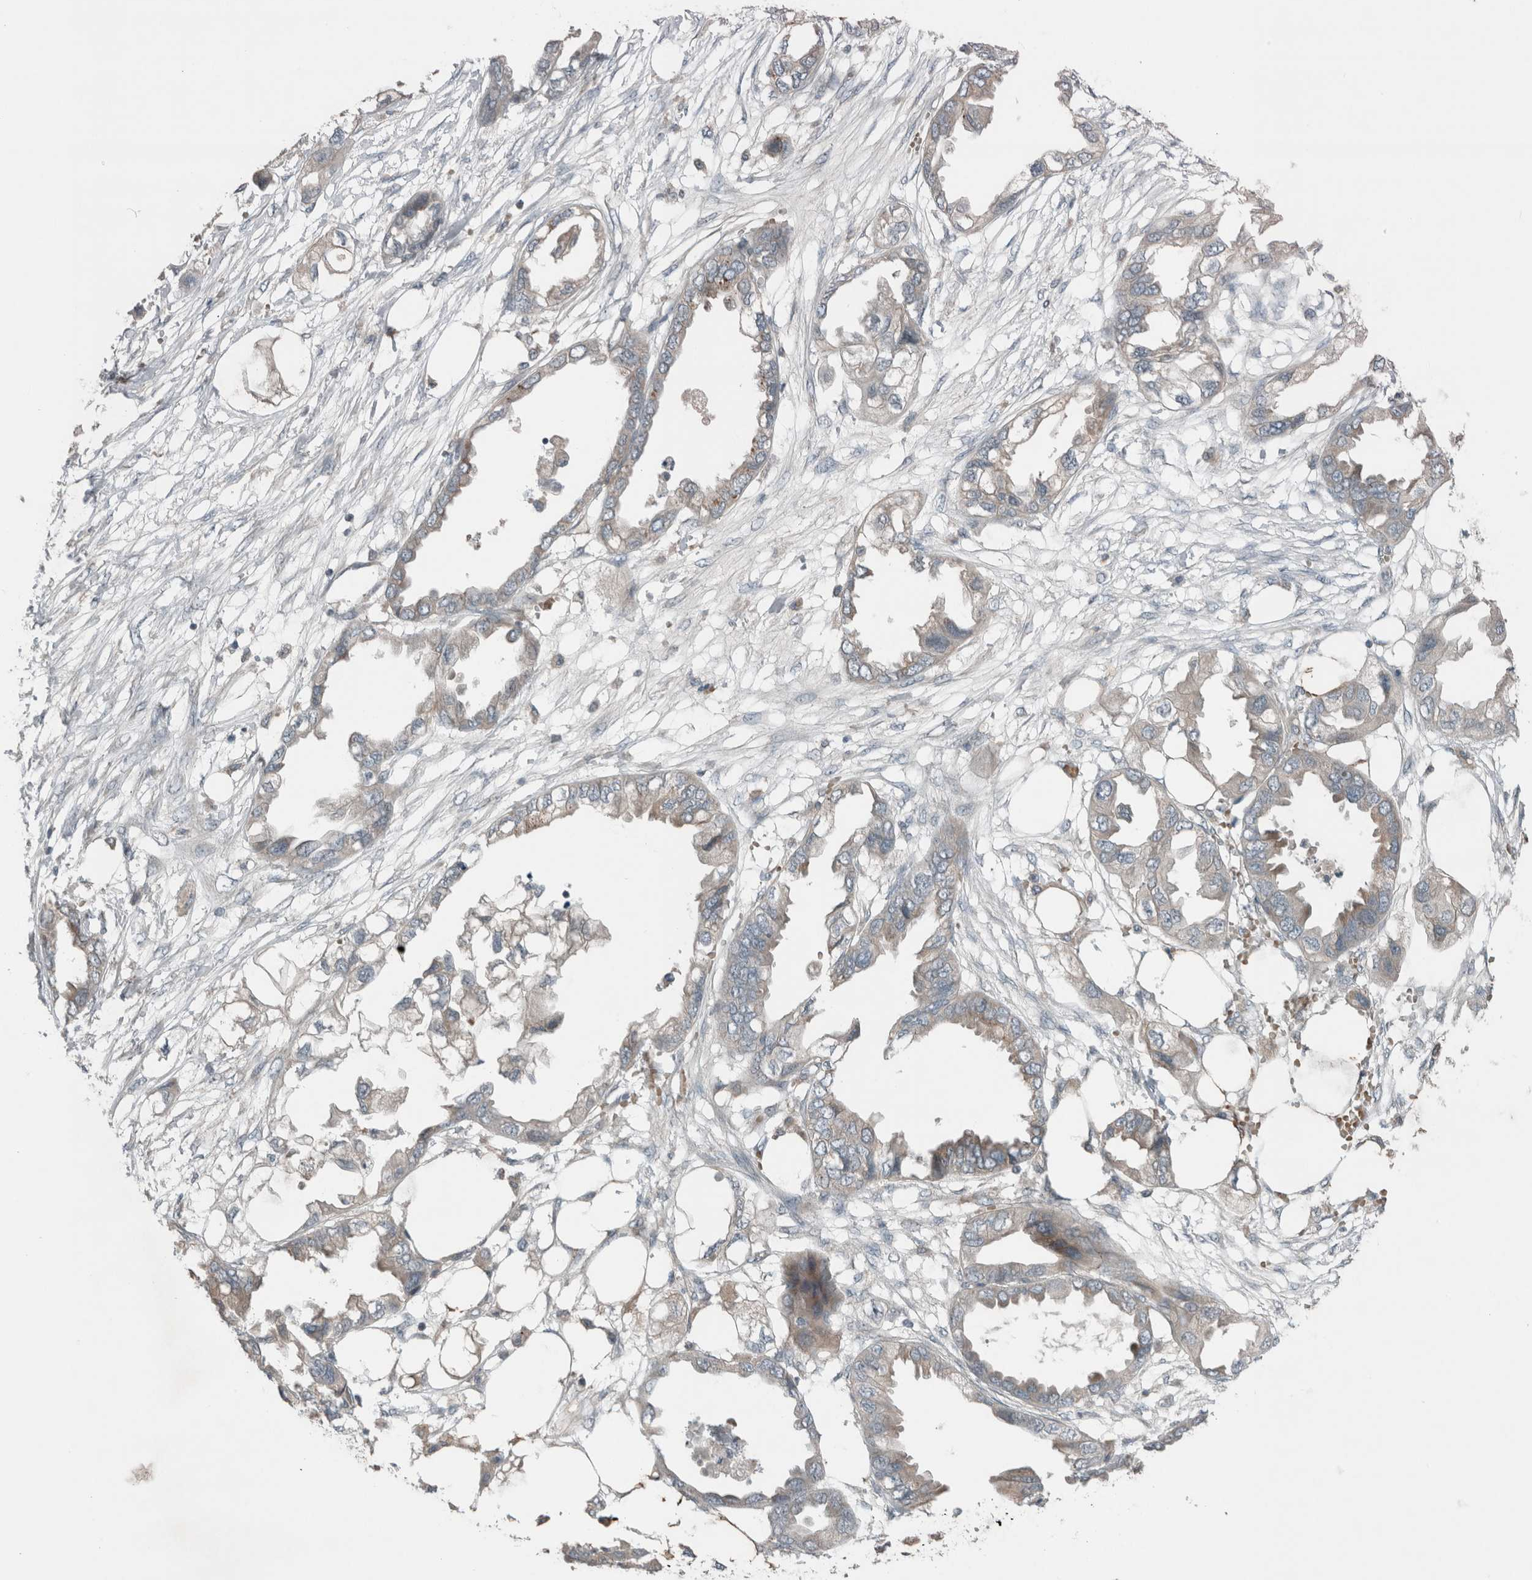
{"staining": {"intensity": "weak", "quantity": "25%-75%", "location": "cytoplasmic/membranous"}, "tissue": "endometrial cancer", "cell_type": "Tumor cells", "image_type": "cancer", "snomed": [{"axis": "morphology", "description": "Adenocarcinoma, NOS"}, {"axis": "morphology", "description": "Adenocarcinoma, metastatic, NOS"}, {"axis": "topography", "description": "Adipose tissue"}, {"axis": "topography", "description": "Endometrium"}], "caption": "About 25%-75% of tumor cells in endometrial cancer demonstrate weak cytoplasmic/membranous protein expression as visualized by brown immunohistochemical staining.", "gene": "JADE2", "patient": {"sex": "female", "age": 67}}